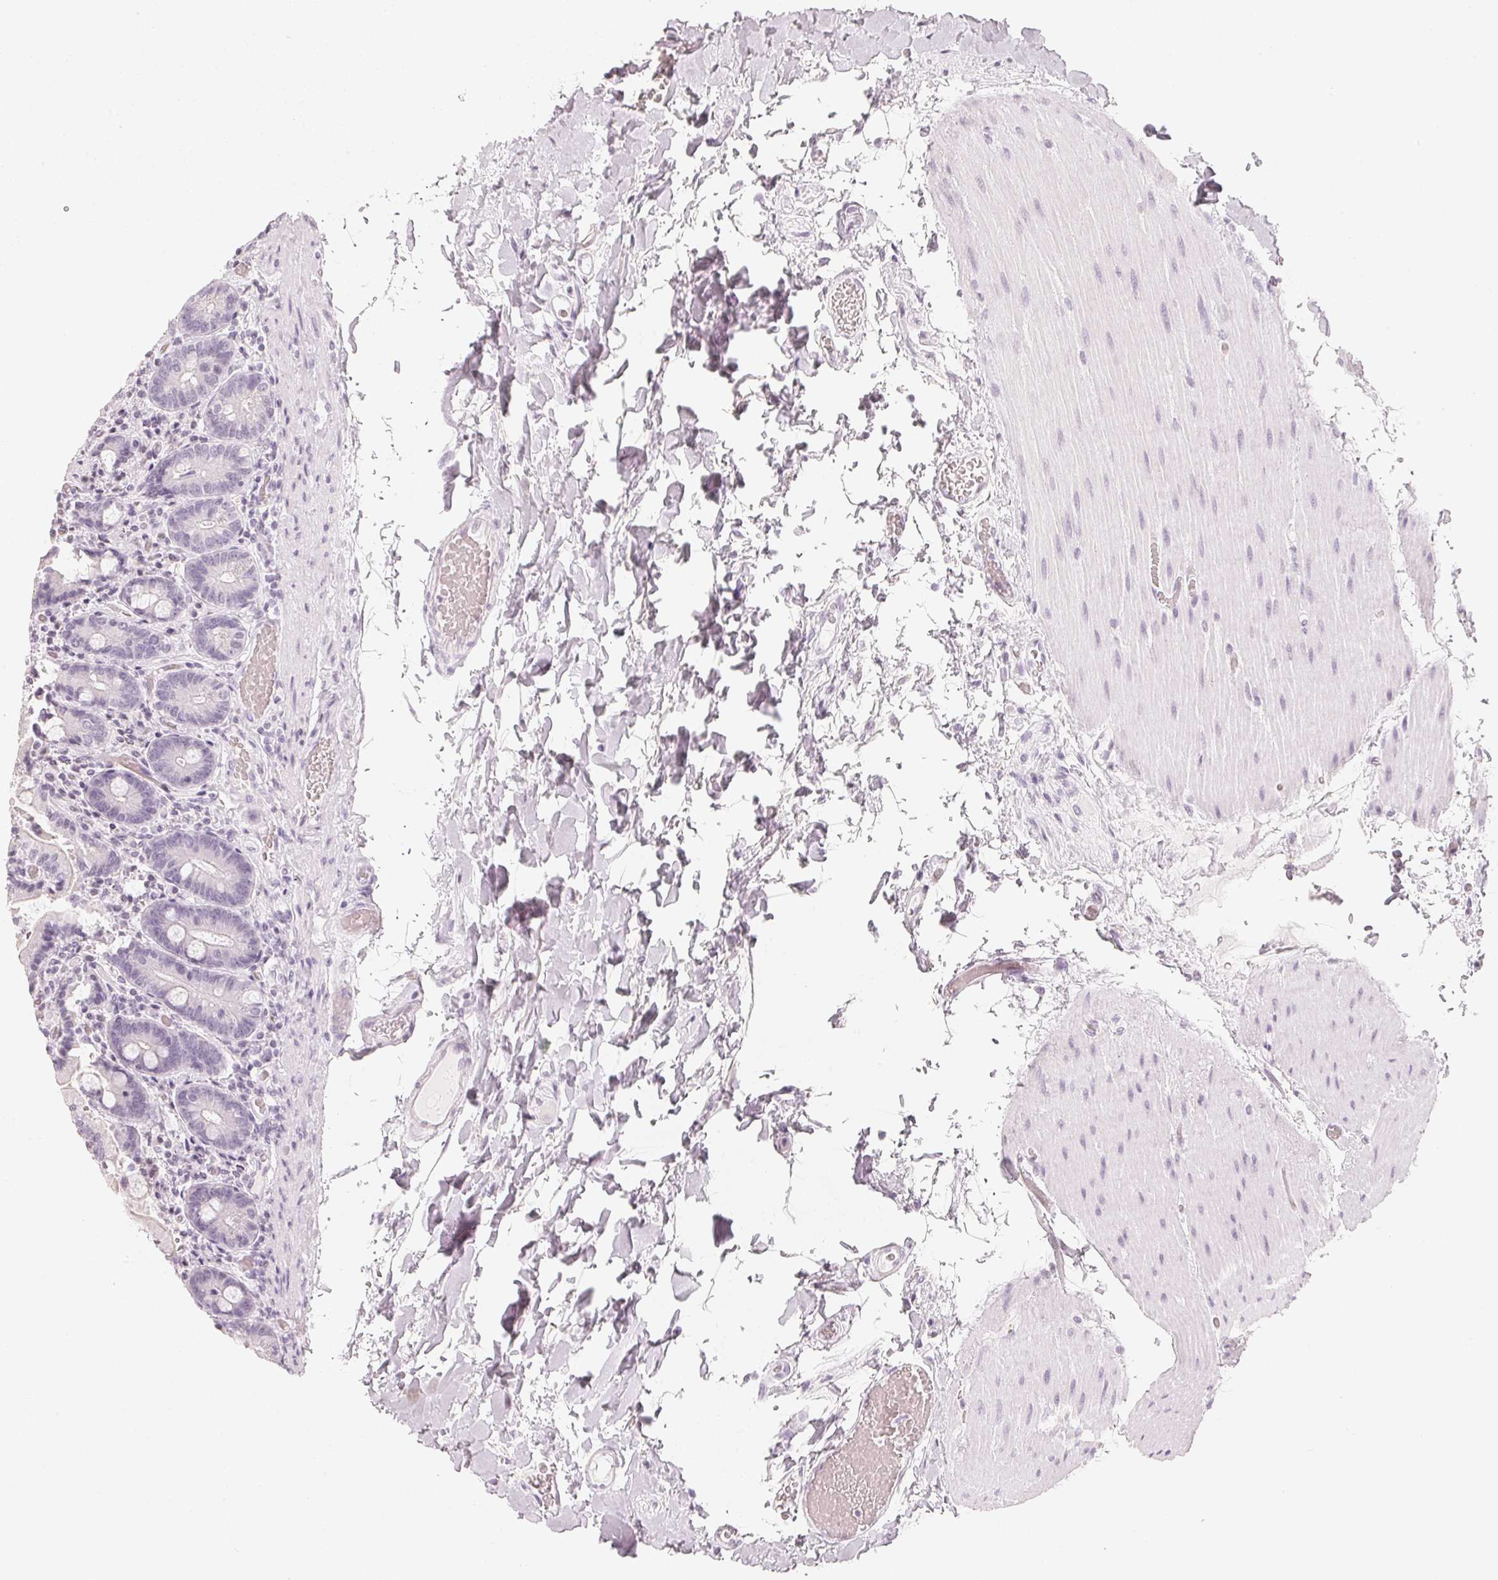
{"staining": {"intensity": "negative", "quantity": "none", "location": "none"}, "tissue": "duodenum", "cell_type": "Glandular cells", "image_type": "normal", "snomed": [{"axis": "morphology", "description": "Normal tissue, NOS"}, {"axis": "topography", "description": "Duodenum"}], "caption": "Immunohistochemistry of benign duodenum displays no positivity in glandular cells. (Brightfield microscopy of DAB (3,3'-diaminobenzidine) immunohistochemistry at high magnification).", "gene": "SLC22A8", "patient": {"sex": "female", "age": 62}}